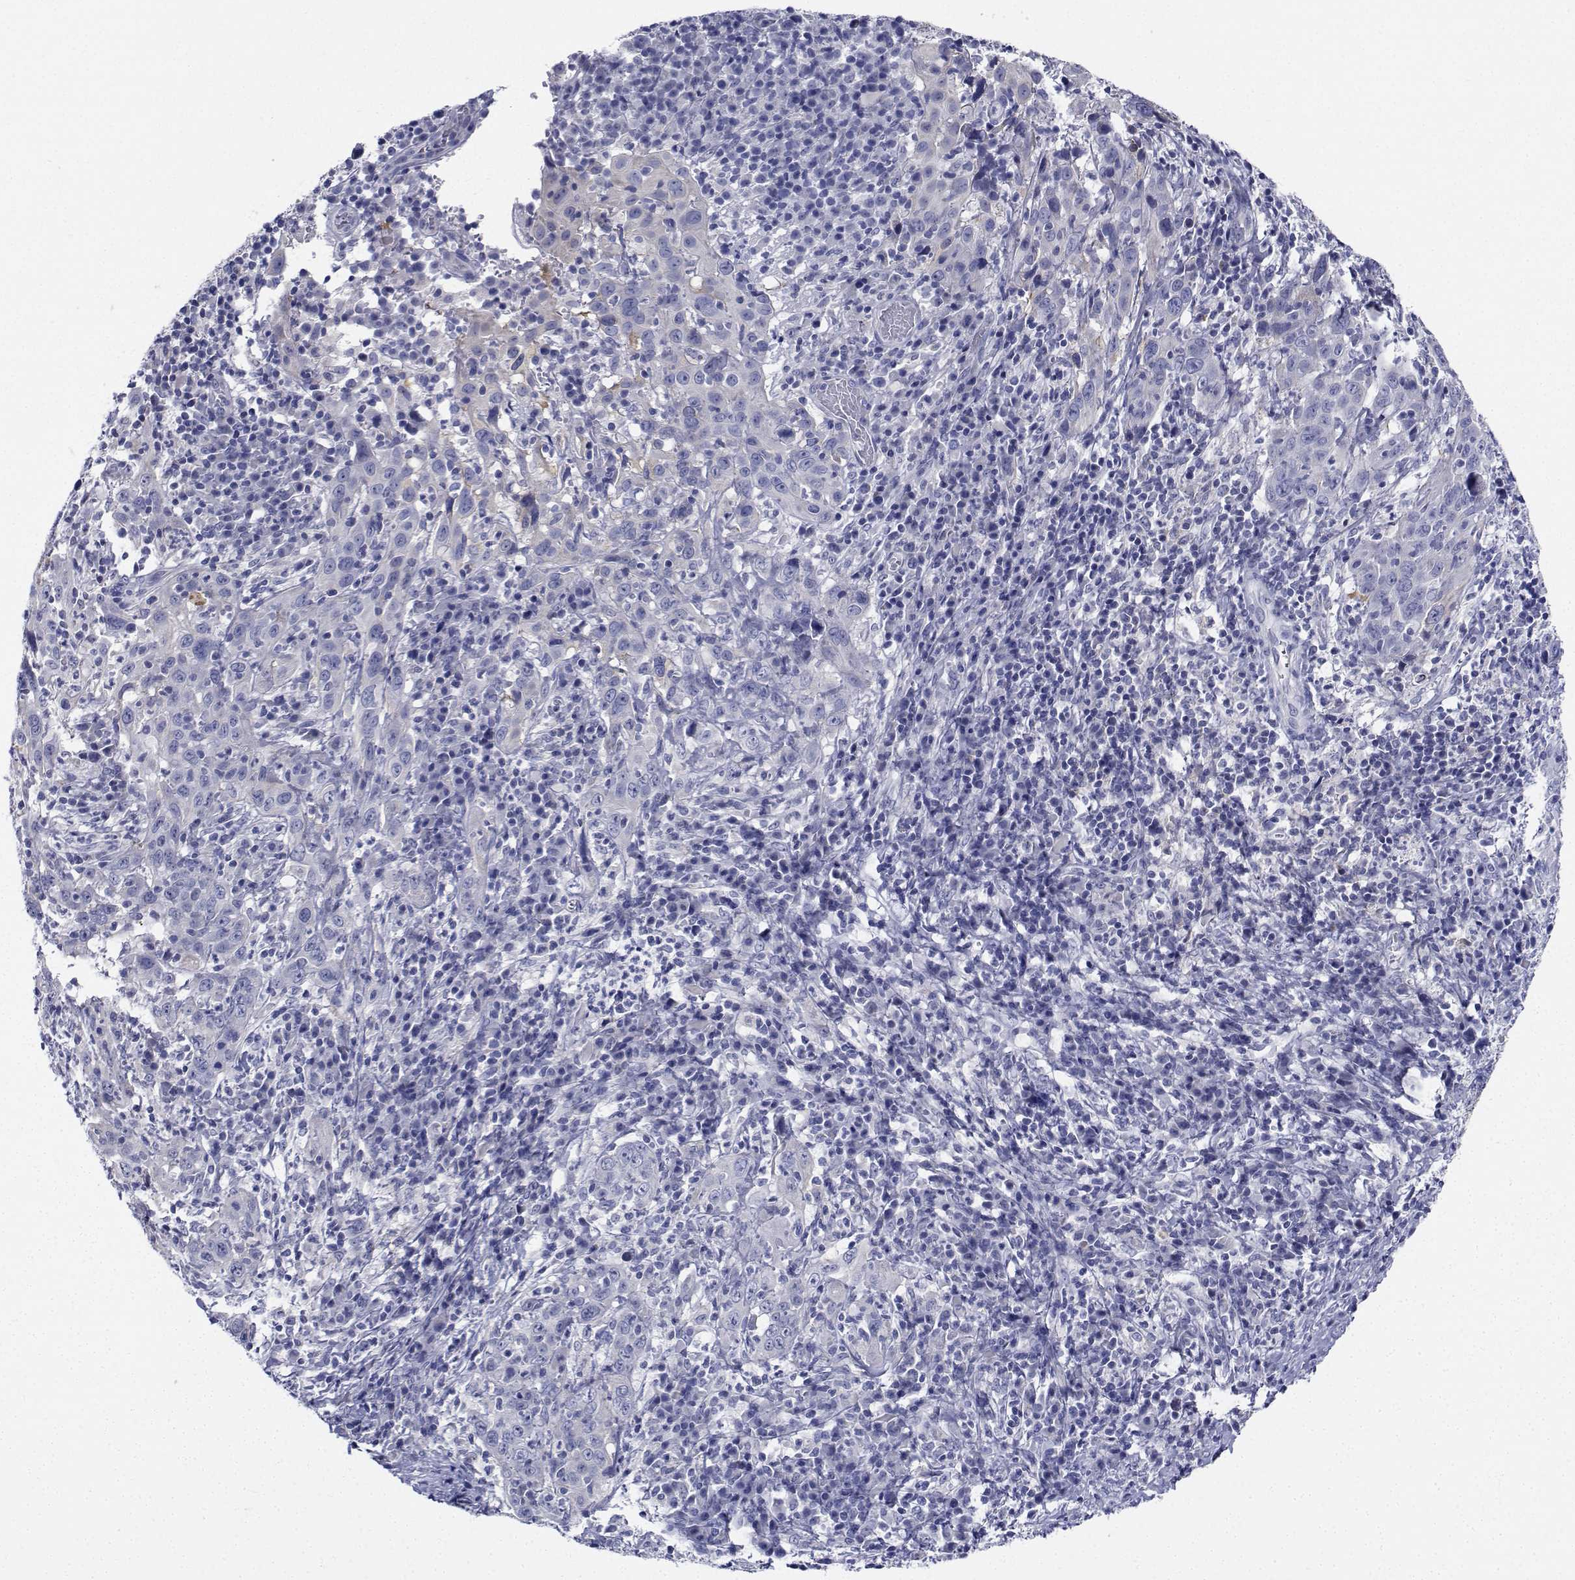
{"staining": {"intensity": "negative", "quantity": "none", "location": "none"}, "tissue": "cervical cancer", "cell_type": "Tumor cells", "image_type": "cancer", "snomed": [{"axis": "morphology", "description": "Squamous cell carcinoma, NOS"}, {"axis": "topography", "description": "Cervix"}], "caption": "The histopathology image shows no staining of tumor cells in cervical cancer.", "gene": "CDHR3", "patient": {"sex": "female", "age": 46}}